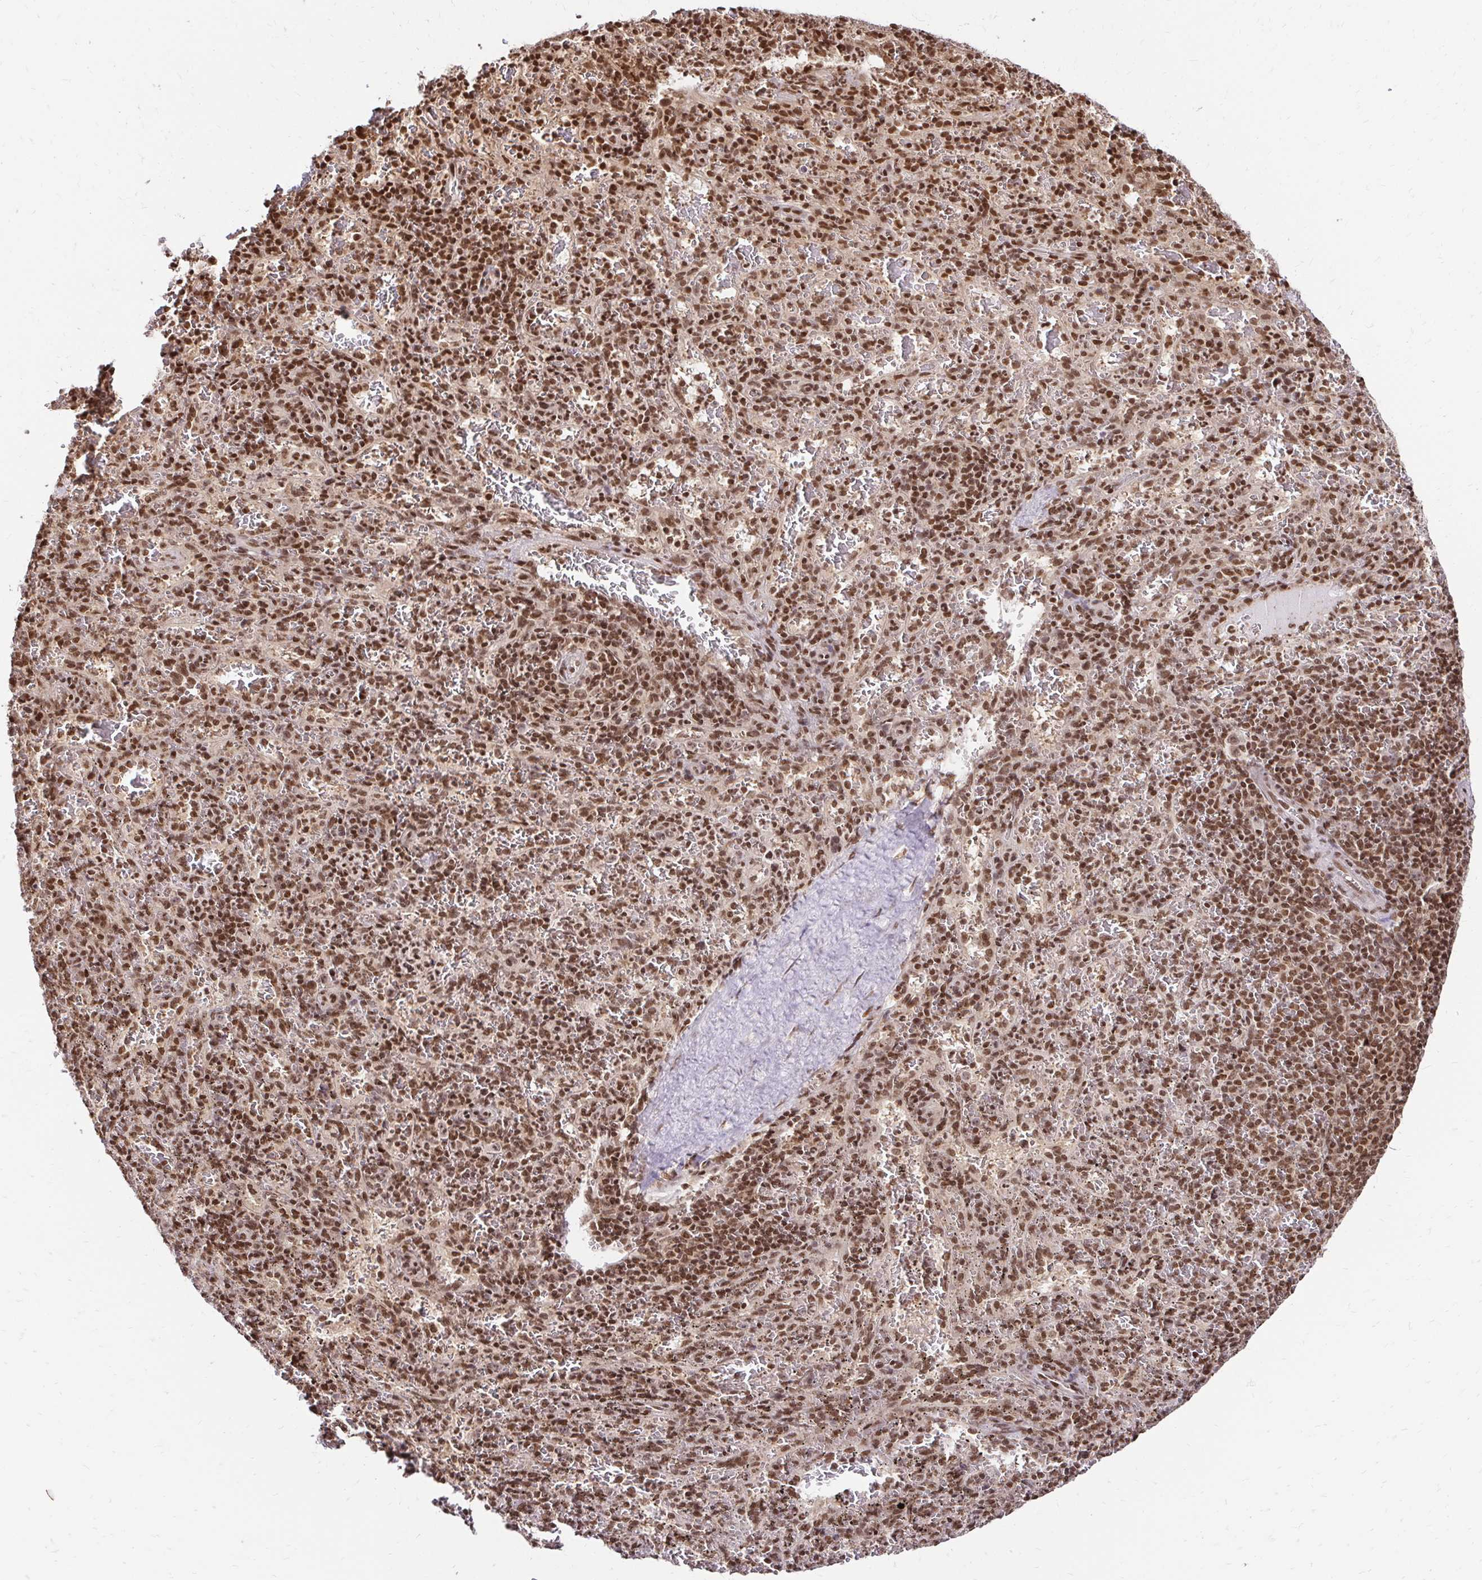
{"staining": {"intensity": "moderate", "quantity": ">75%", "location": "nuclear"}, "tissue": "spleen", "cell_type": "Cells in red pulp", "image_type": "normal", "snomed": [{"axis": "morphology", "description": "Normal tissue, NOS"}, {"axis": "topography", "description": "Spleen"}], "caption": "An image of spleen stained for a protein exhibits moderate nuclear brown staining in cells in red pulp. The staining was performed using DAB to visualize the protein expression in brown, while the nuclei were stained in blue with hematoxylin (Magnification: 20x).", "gene": "GLYR1", "patient": {"sex": "male", "age": 57}}